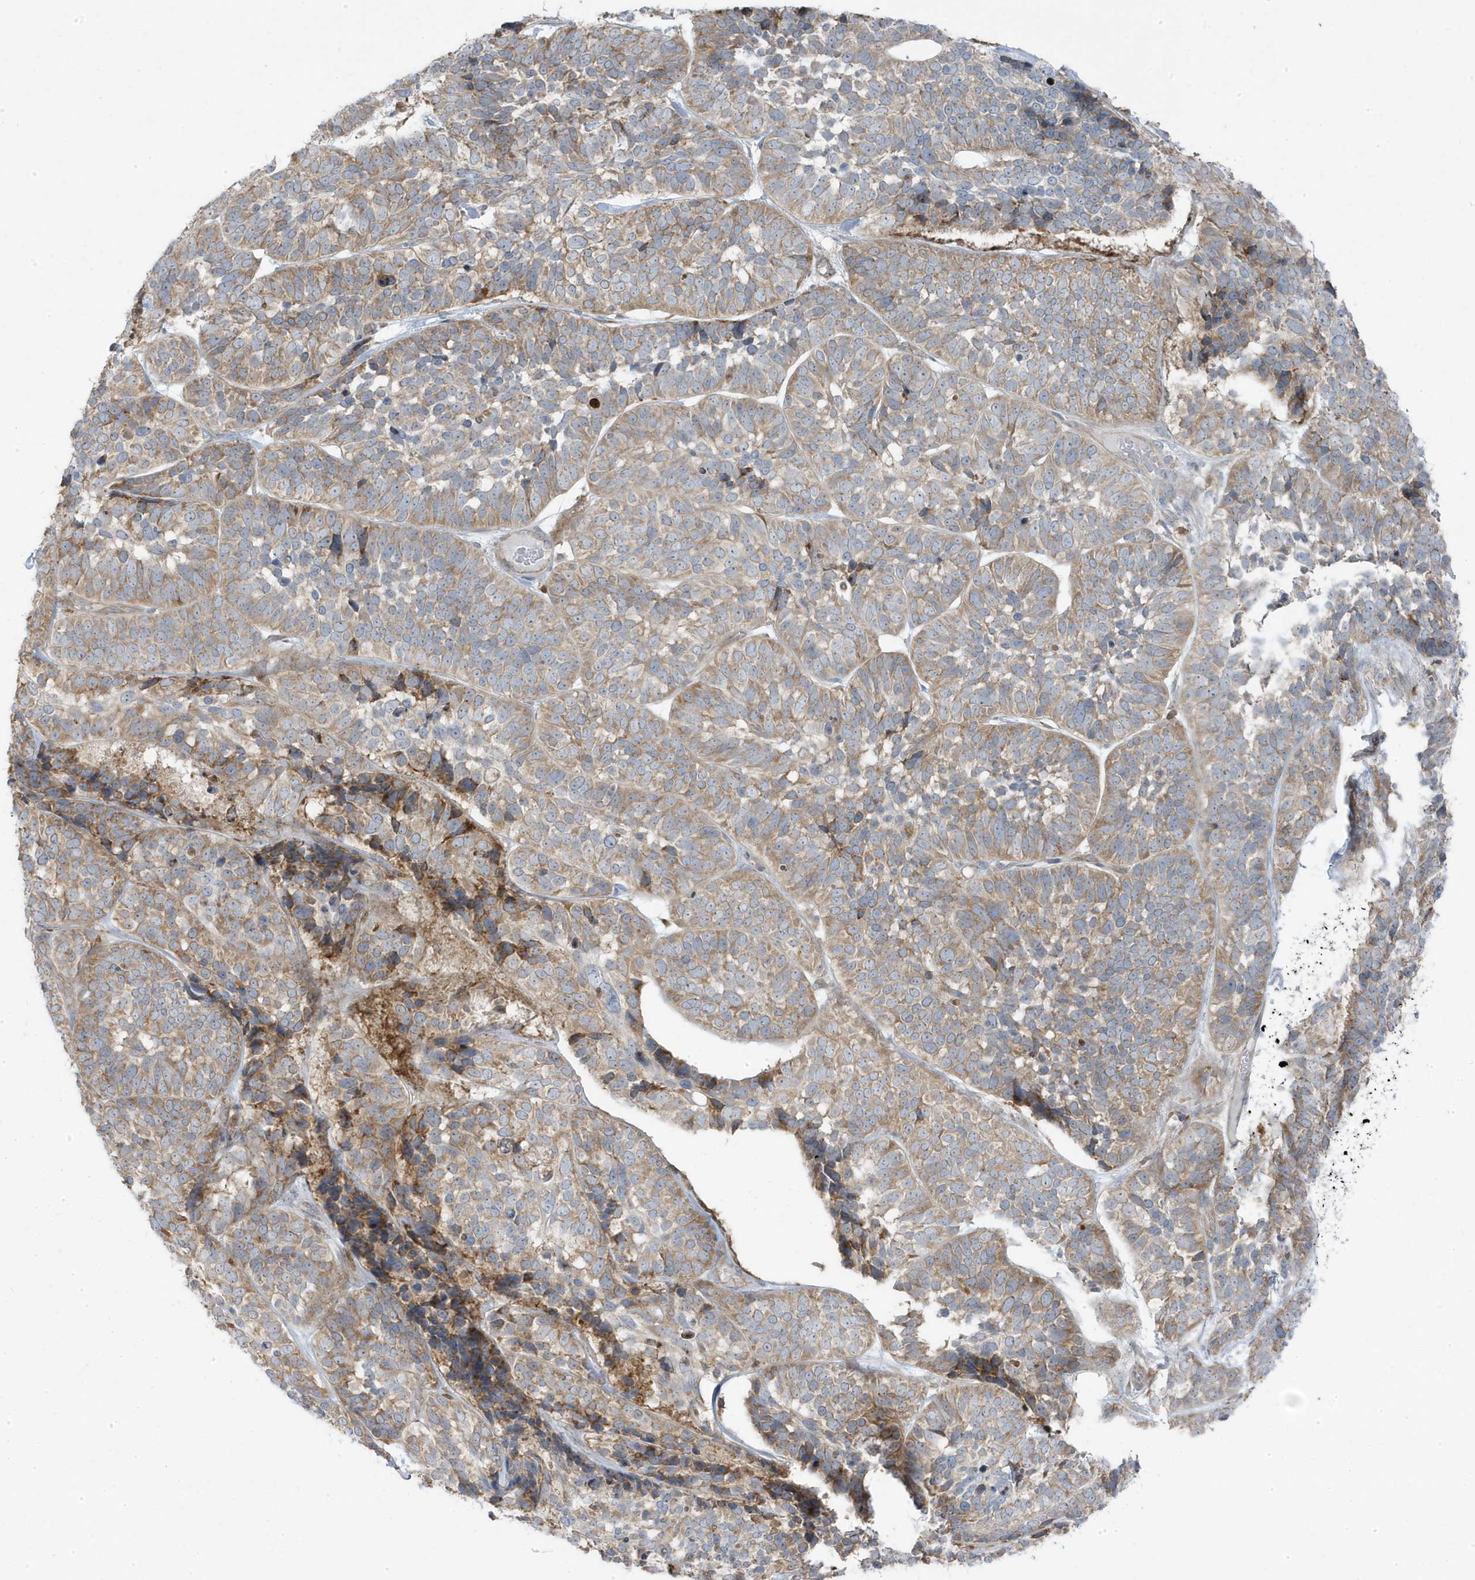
{"staining": {"intensity": "moderate", "quantity": ">75%", "location": "cytoplasmic/membranous"}, "tissue": "skin cancer", "cell_type": "Tumor cells", "image_type": "cancer", "snomed": [{"axis": "morphology", "description": "Basal cell carcinoma"}, {"axis": "topography", "description": "Skin"}], "caption": "A micrograph of basal cell carcinoma (skin) stained for a protein demonstrates moderate cytoplasmic/membranous brown staining in tumor cells.", "gene": "ZNF654", "patient": {"sex": "male", "age": 62}}